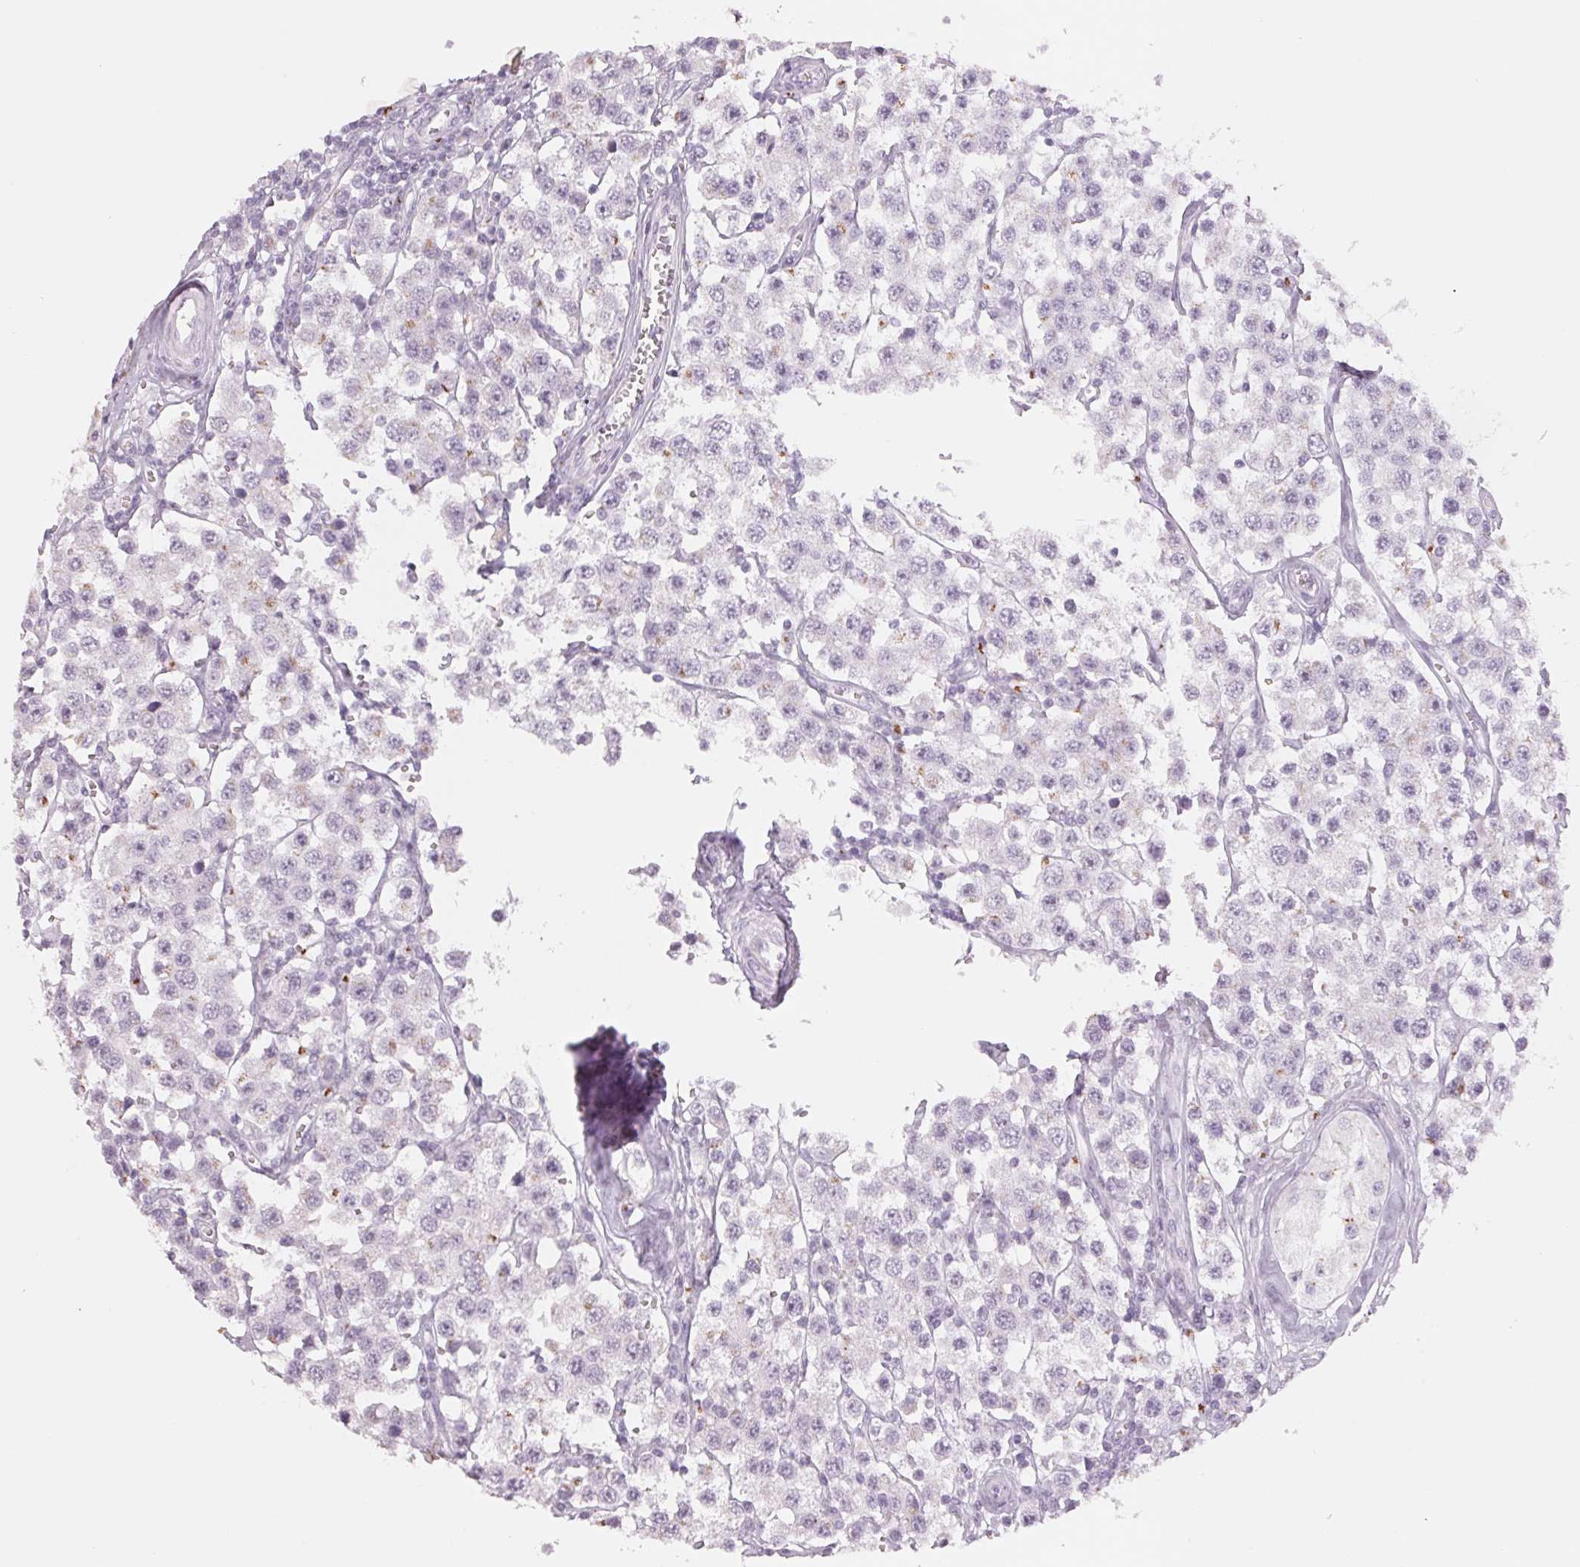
{"staining": {"intensity": "weak", "quantity": "25%-75%", "location": "cytoplasmic/membranous"}, "tissue": "testis cancer", "cell_type": "Tumor cells", "image_type": "cancer", "snomed": [{"axis": "morphology", "description": "Seminoma, NOS"}, {"axis": "topography", "description": "Testis"}], "caption": "An image of testis seminoma stained for a protein shows weak cytoplasmic/membranous brown staining in tumor cells.", "gene": "GALNT7", "patient": {"sex": "male", "age": 34}}